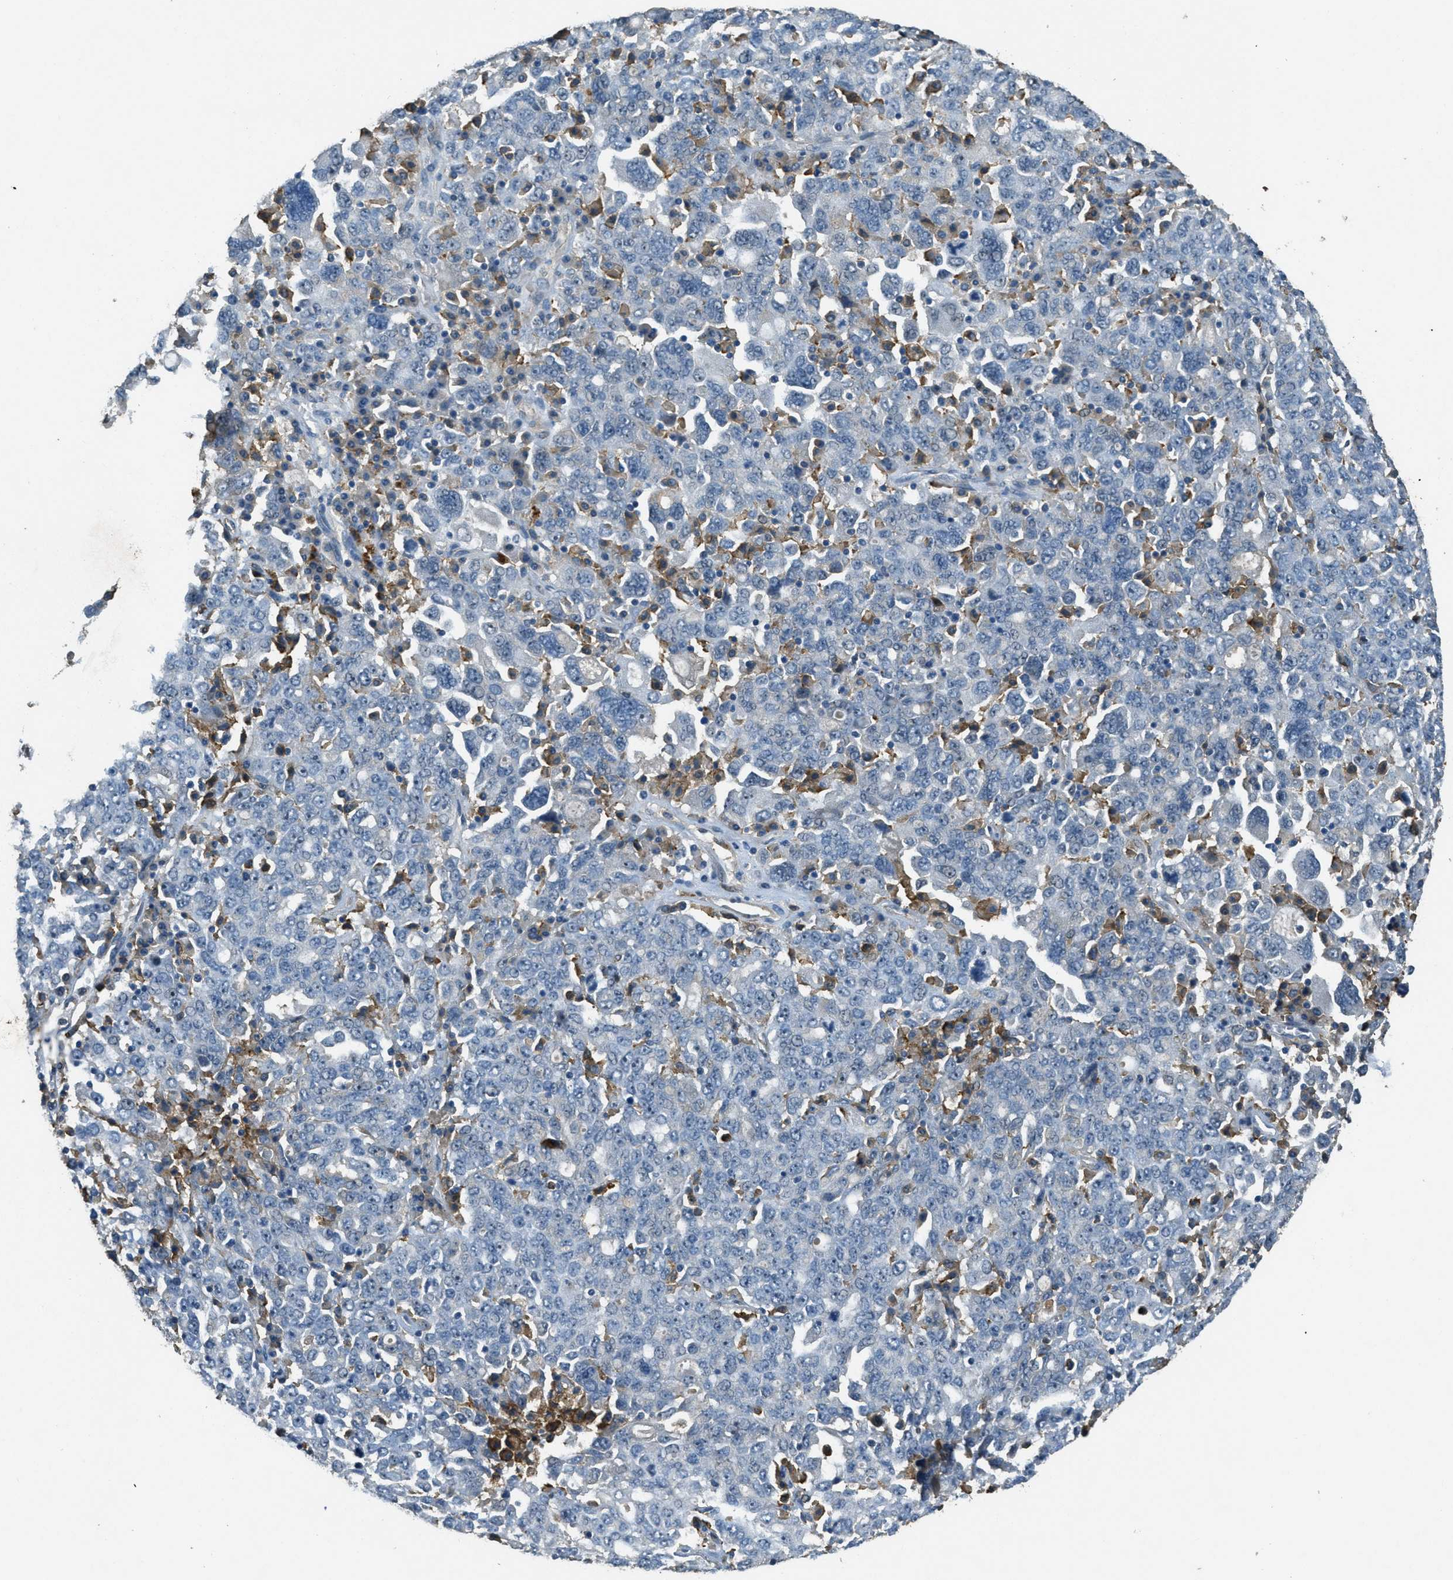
{"staining": {"intensity": "negative", "quantity": "none", "location": "none"}, "tissue": "ovarian cancer", "cell_type": "Tumor cells", "image_type": "cancer", "snomed": [{"axis": "morphology", "description": "Carcinoma, endometroid"}, {"axis": "topography", "description": "Ovary"}], "caption": "Human ovarian cancer stained for a protein using immunohistochemistry shows no expression in tumor cells.", "gene": "OSMR", "patient": {"sex": "female", "age": 62}}